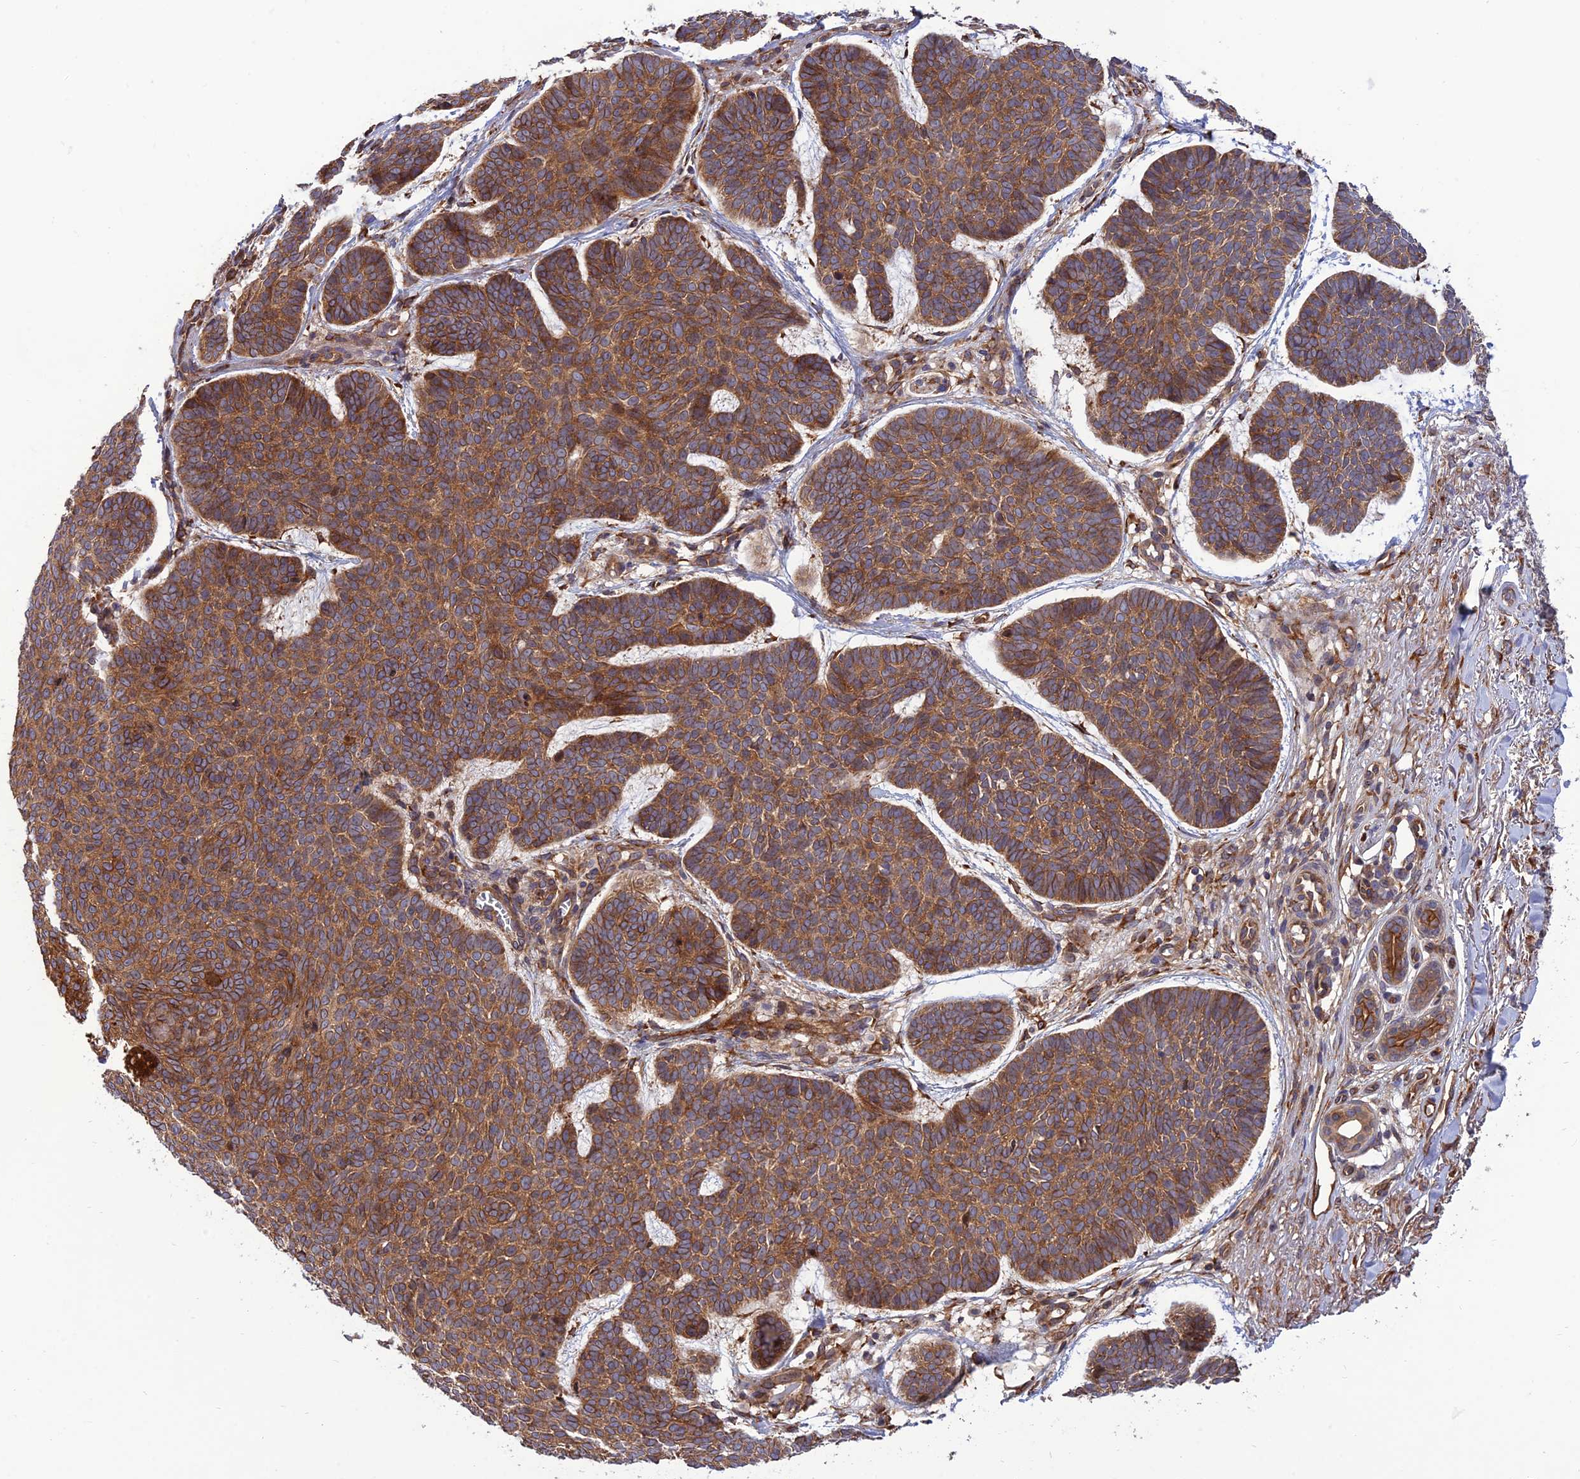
{"staining": {"intensity": "strong", "quantity": ">75%", "location": "cytoplasmic/membranous"}, "tissue": "skin cancer", "cell_type": "Tumor cells", "image_type": "cancer", "snomed": [{"axis": "morphology", "description": "Basal cell carcinoma"}, {"axis": "topography", "description": "Skin"}], "caption": "Skin cancer (basal cell carcinoma) was stained to show a protein in brown. There is high levels of strong cytoplasmic/membranous staining in about >75% of tumor cells.", "gene": "CRTAP", "patient": {"sex": "female", "age": 74}}